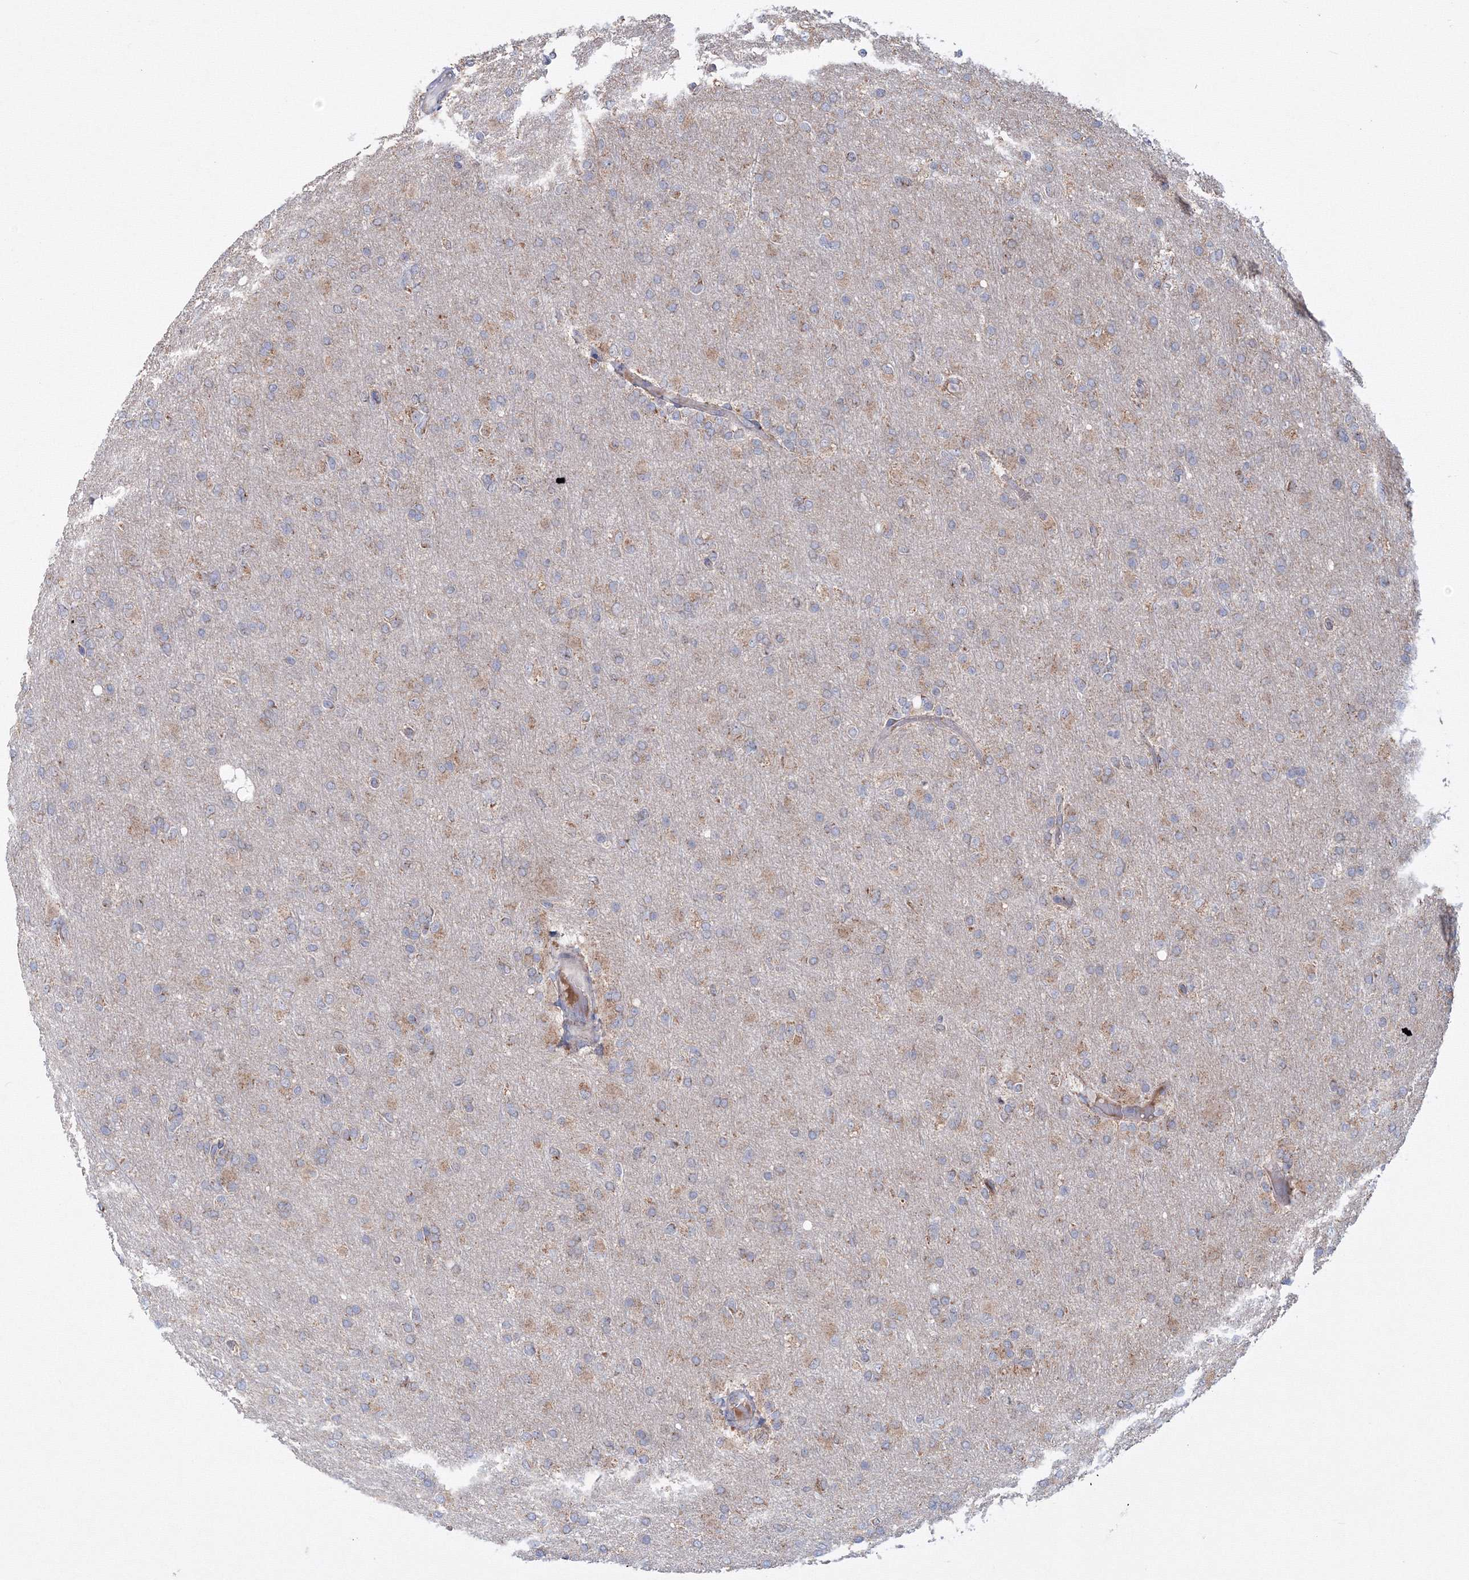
{"staining": {"intensity": "negative", "quantity": "none", "location": "none"}, "tissue": "glioma", "cell_type": "Tumor cells", "image_type": "cancer", "snomed": [{"axis": "morphology", "description": "Glioma, malignant, High grade"}, {"axis": "topography", "description": "Cerebral cortex"}], "caption": "The IHC photomicrograph has no significant expression in tumor cells of malignant glioma (high-grade) tissue. (Brightfield microscopy of DAB (3,3'-diaminobenzidine) IHC at high magnification).", "gene": "PEX13", "patient": {"sex": "female", "age": 36}}